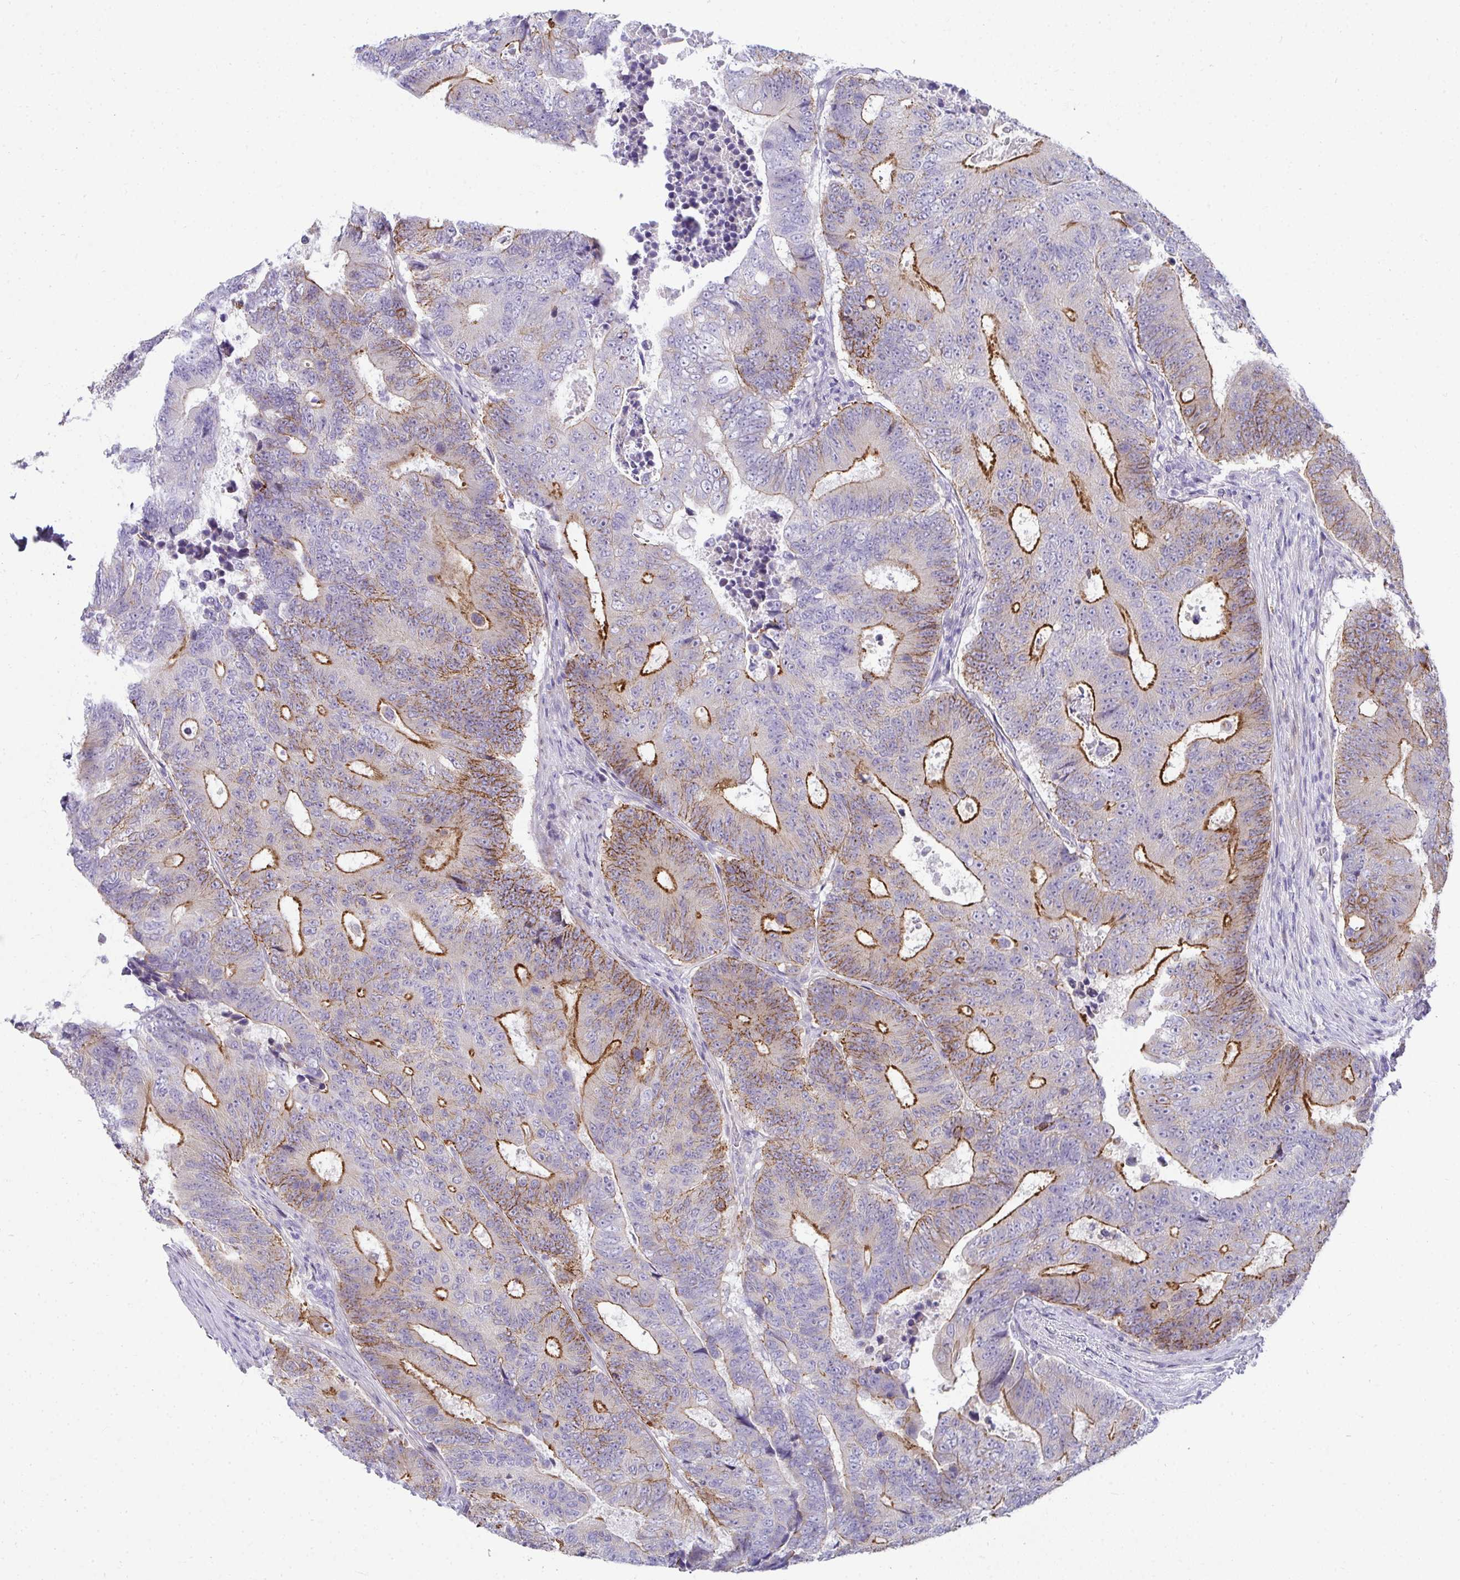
{"staining": {"intensity": "strong", "quantity": "25%-75%", "location": "cytoplasmic/membranous"}, "tissue": "colorectal cancer", "cell_type": "Tumor cells", "image_type": "cancer", "snomed": [{"axis": "morphology", "description": "Adenocarcinoma, NOS"}, {"axis": "topography", "description": "Colon"}], "caption": "A histopathology image of colorectal cancer stained for a protein displays strong cytoplasmic/membranous brown staining in tumor cells. (Brightfield microscopy of DAB IHC at high magnification).", "gene": "AK5", "patient": {"sex": "female", "age": 48}}